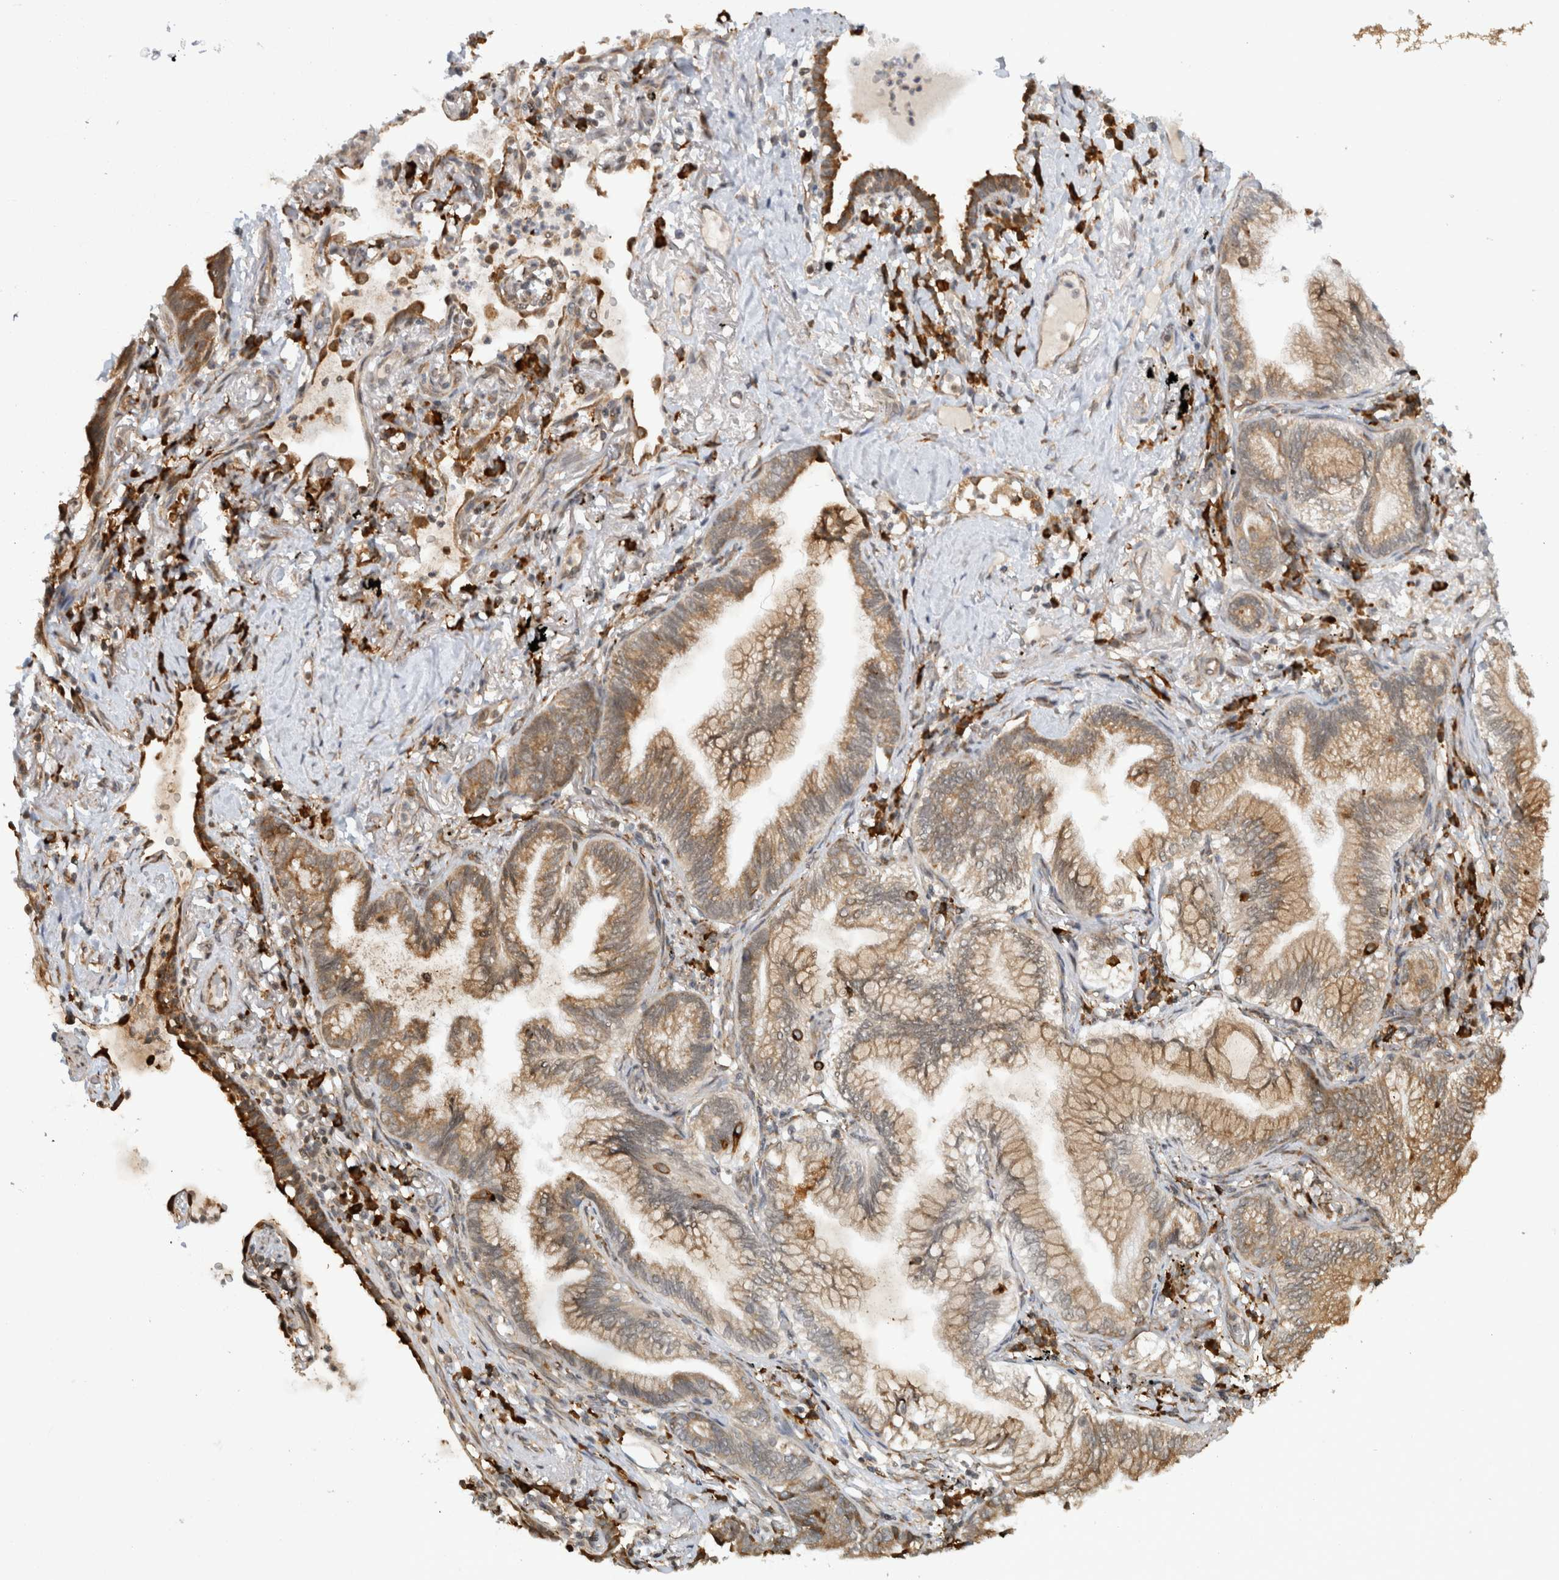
{"staining": {"intensity": "moderate", "quantity": ">75%", "location": "cytoplasmic/membranous"}, "tissue": "lung cancer", "cell_type": "Tumor cells", "image_type": "cancer", "snomed": [{"axis": "morphology", "description": "Adenocarcinoma, NOS"}, {"axis": "topography", "description": "Lung"}], "caption": "Protein staining reveals moderate cytoplasmic/membranous expression in about >75% of tumor cells in lung adenocarcinoma.", "gene": "MS4A7", "patient": {"sex": "female", "age": 70}}